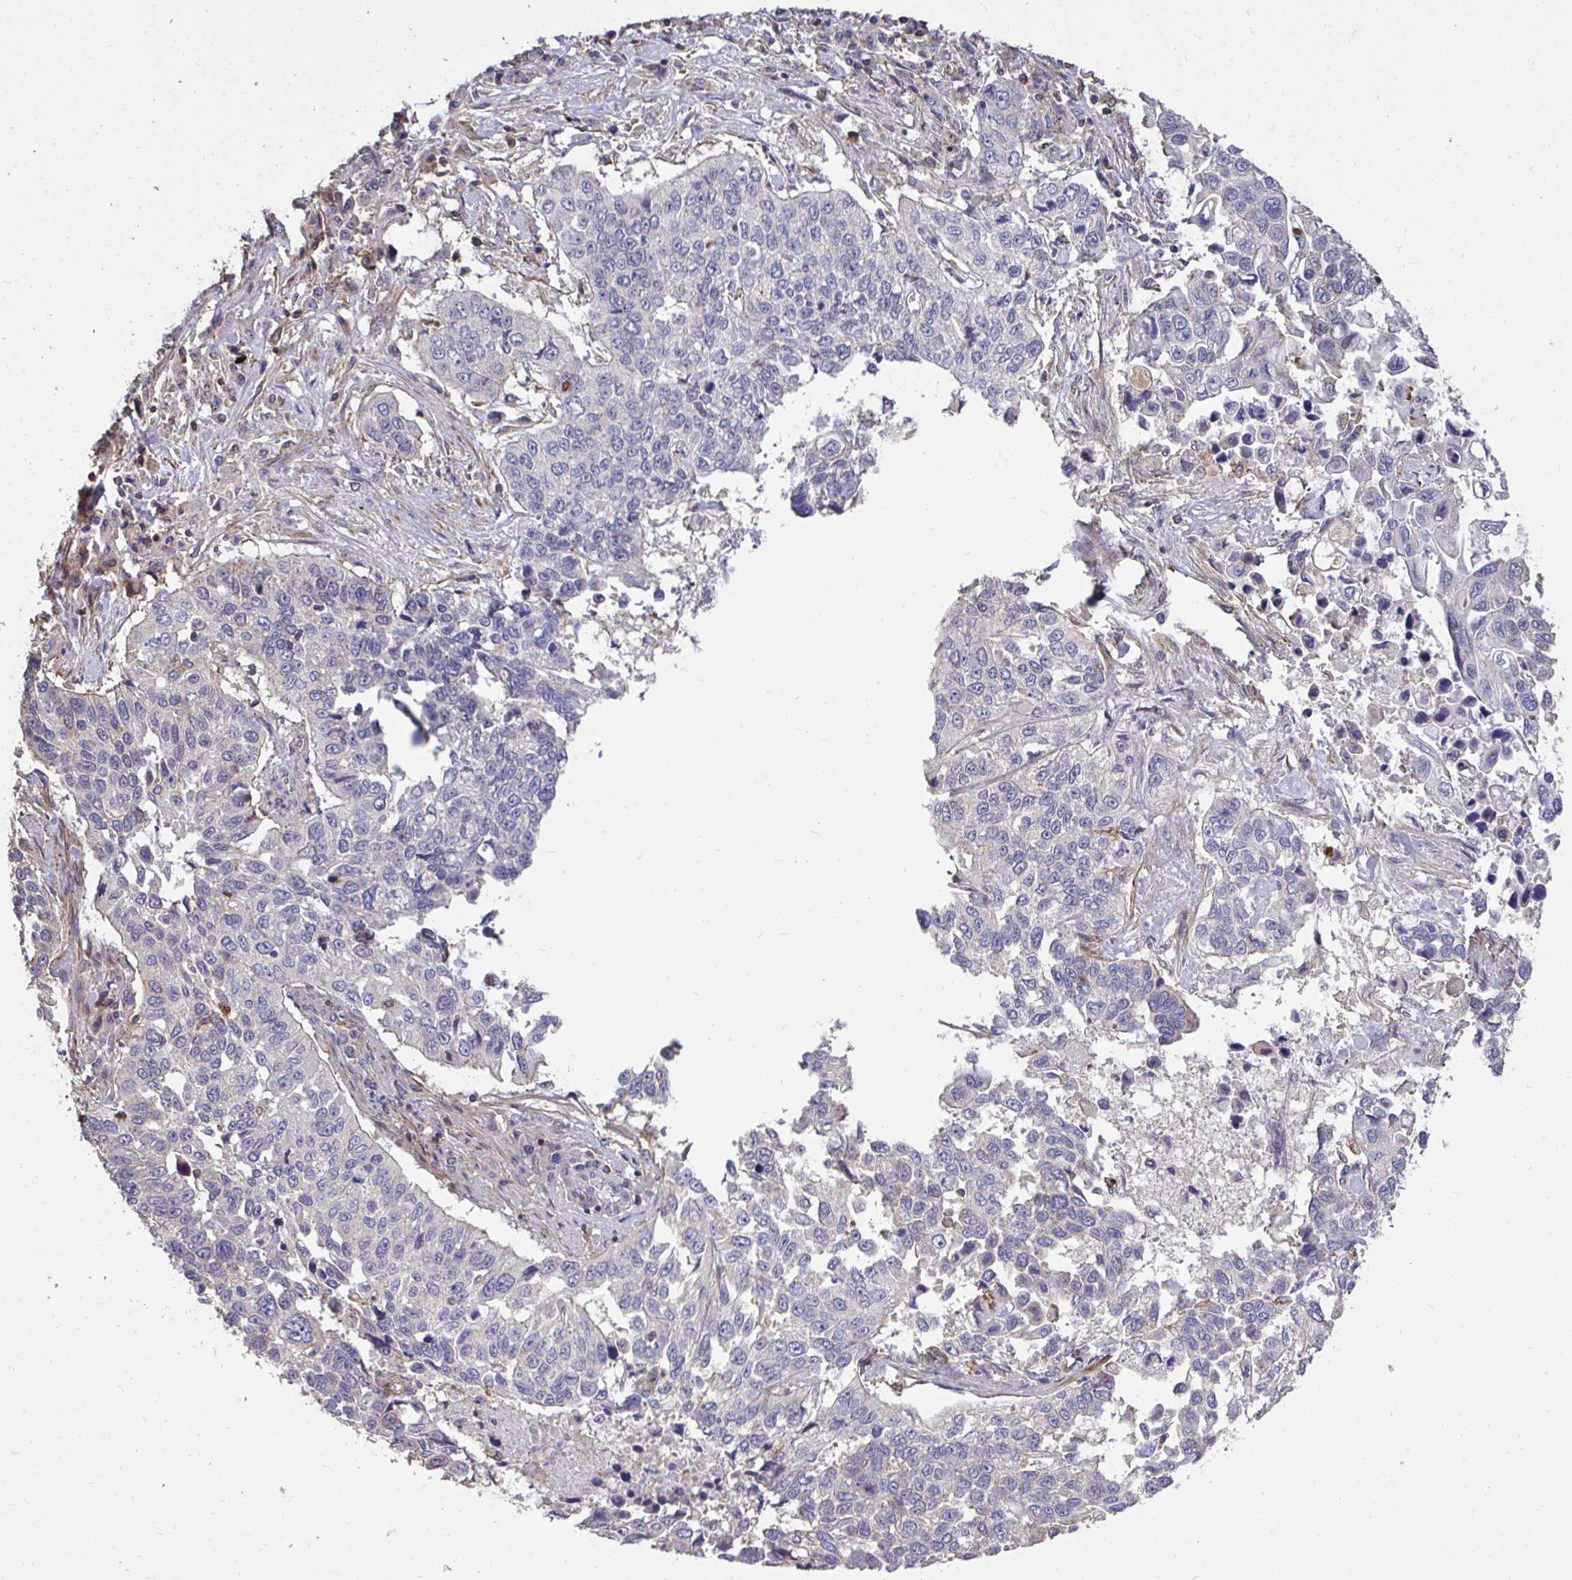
{"staining": {"intensity": "negative", "quantity": "none", "location": "none"}, "tissue": "lung cancer", "cell_type": "Tumor cells", "image_type": "cancer", "snomed": [{"axis": "morphology", "description": "Squamous cell carcinoma, NOS"}, {"axis": "topography", "description": "Lung"}], "caption": "A micrograph of human lung cancer (squamous cell carcinoma) is negative for staining in tumor cells.", "gene": "IGFL2", "patient": {"sex": "male", "age": 62}}